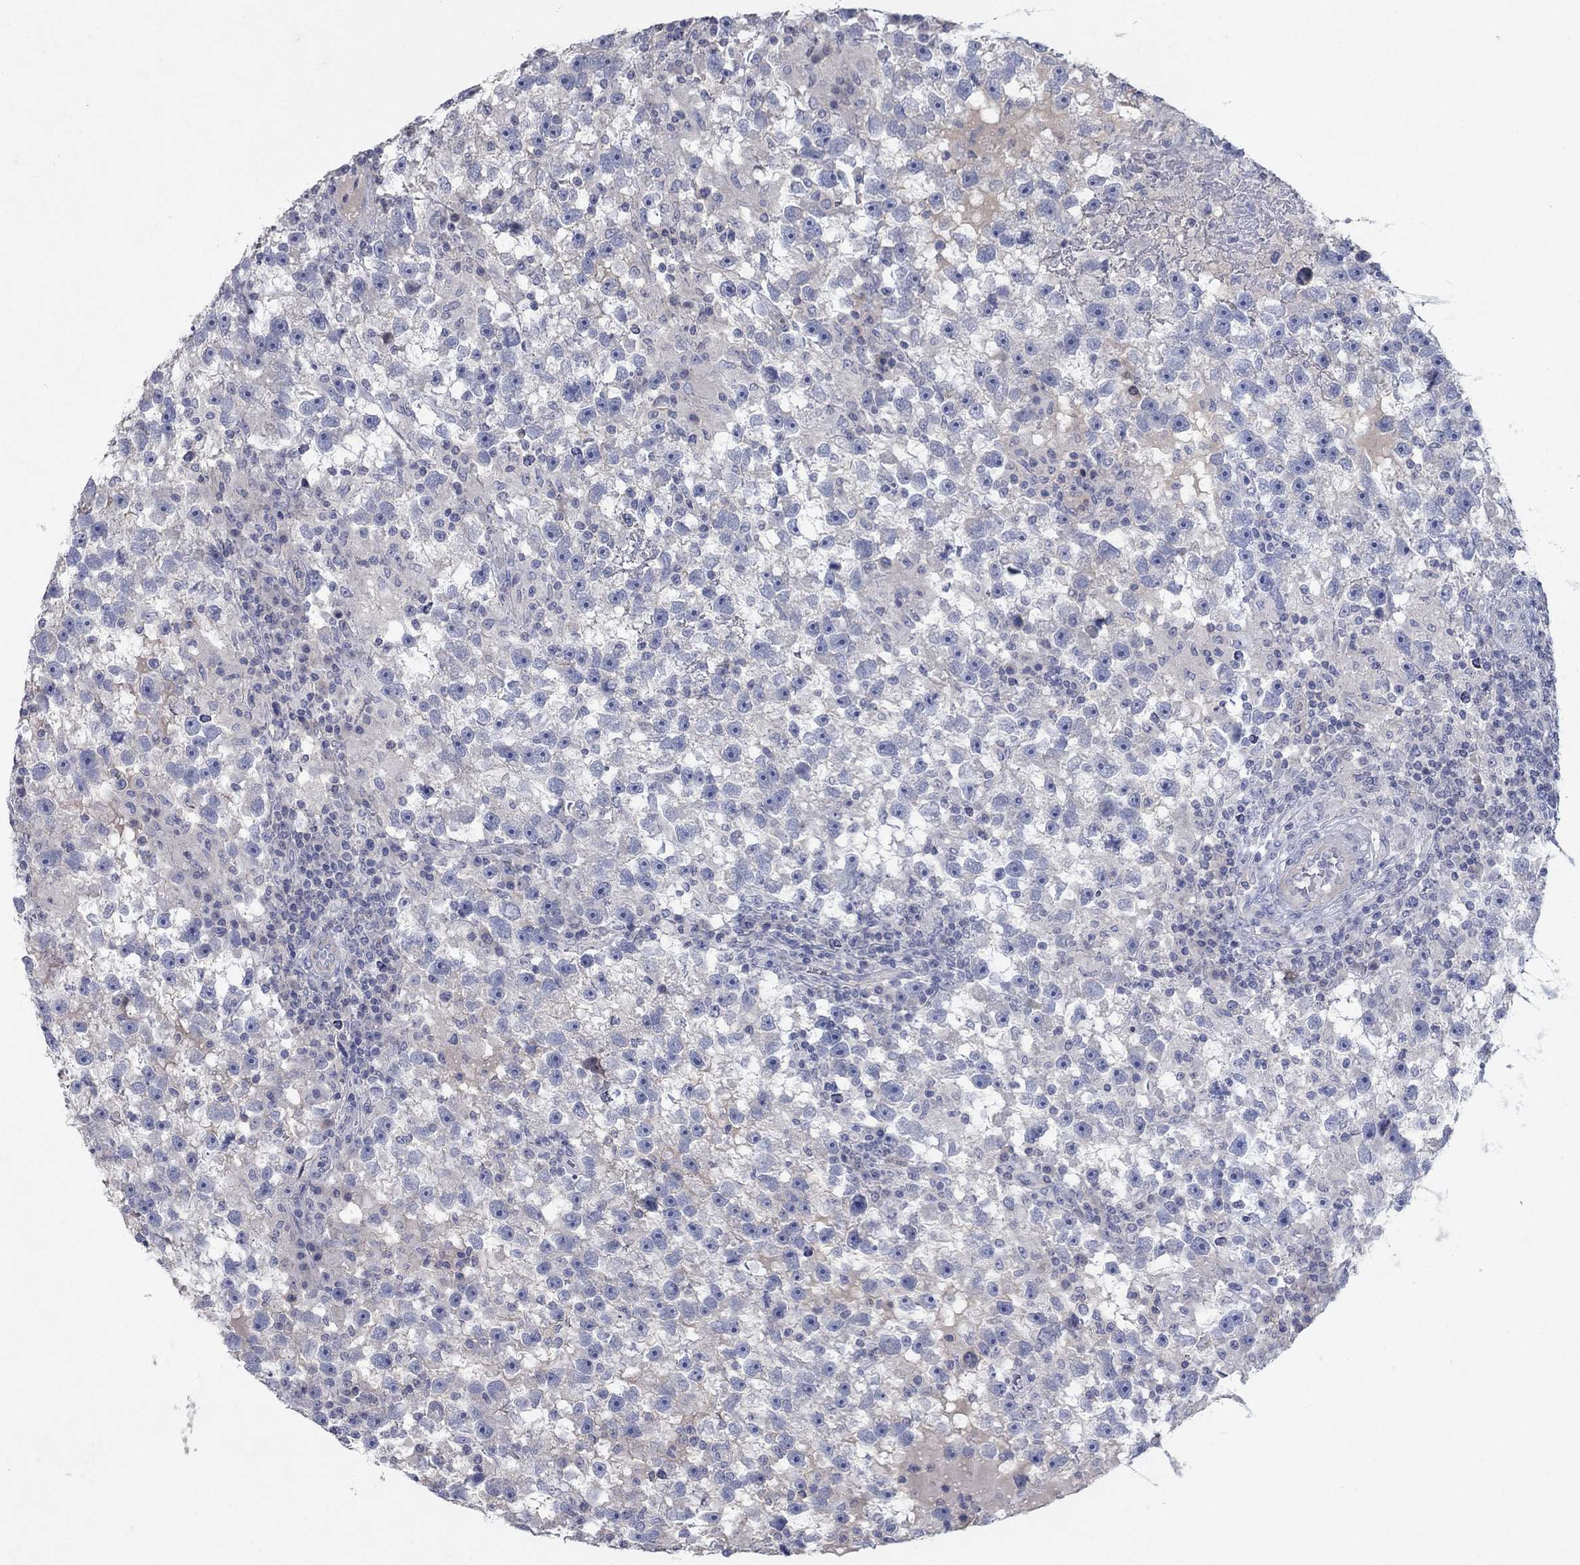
{"staining": {"intensity": "negative", "quantity": "none", "location": "none"}, "tissue": "testis cancer", "cell_type": "Tumor cells", "image_type": "cancer", "snomed": [{"axis": "morphology", "description": "Seminoma, NOS"}, {"axis": "topography", "description": "Testis"}], "caption": "There is no significant expression in tumor cells of testis seminoma.", "gene": "KRT40", "patient": {"sex": "male", "age": 47}}